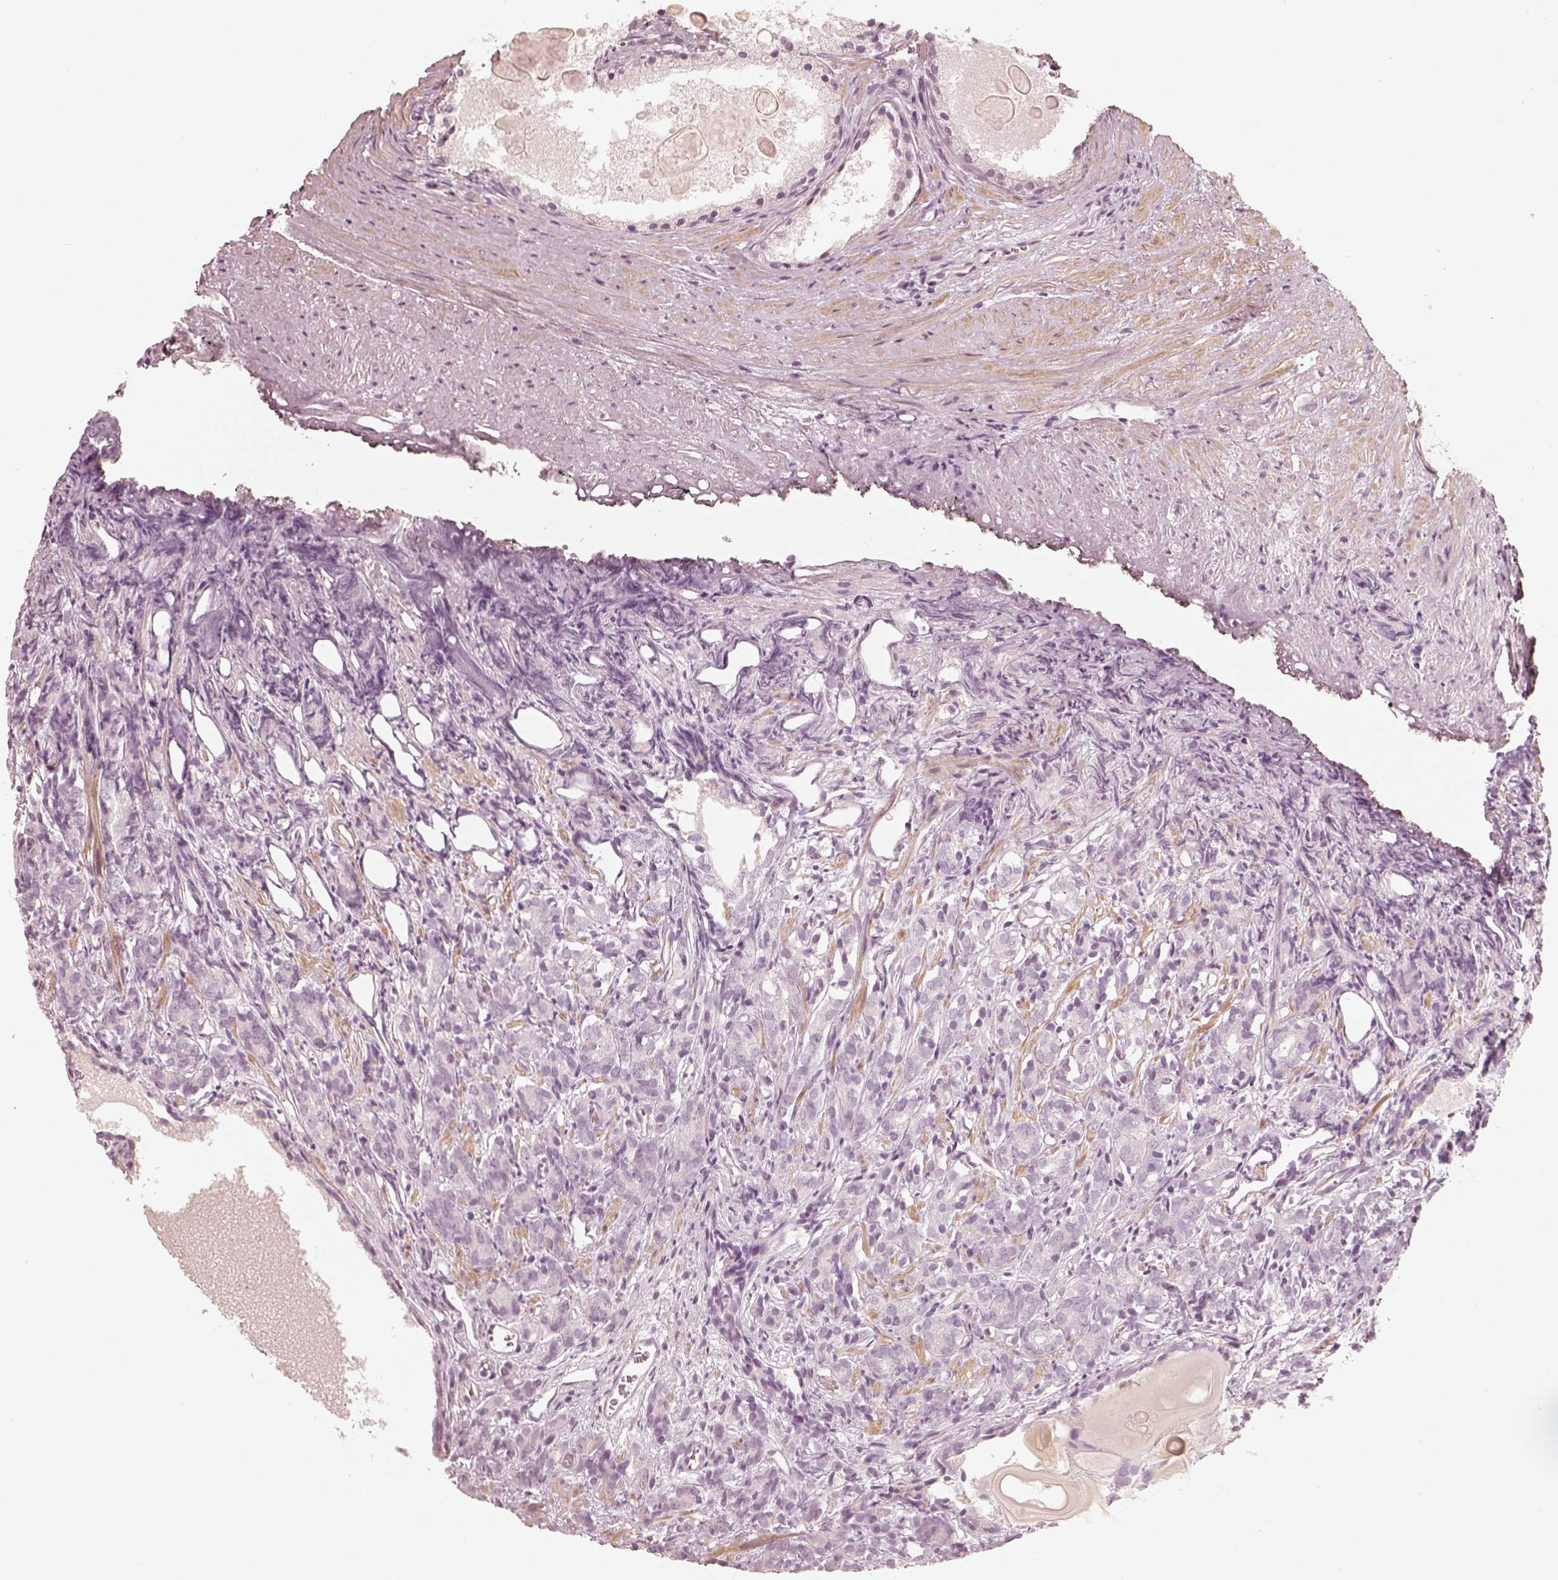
{"staining": {"intensity": "negative", "quantity": "none", "location": "none"}, "tissue": "prostate cancer", "cell_type": "Tumor cells", "image_type": "cancer", "snomed": [{"axis": "morphology", "description": "Adenocarcinoma, High grade"}, {"axis": "topography", "description": "Prostate"}], "caption": "DAB immunohistochemical staining of prostate cancer (adenocarcinoma (high-grade)) displays no significant expression in tumor cells.", "gene": "SPATA24", "patient": {"sex": "male", "age": 84}}